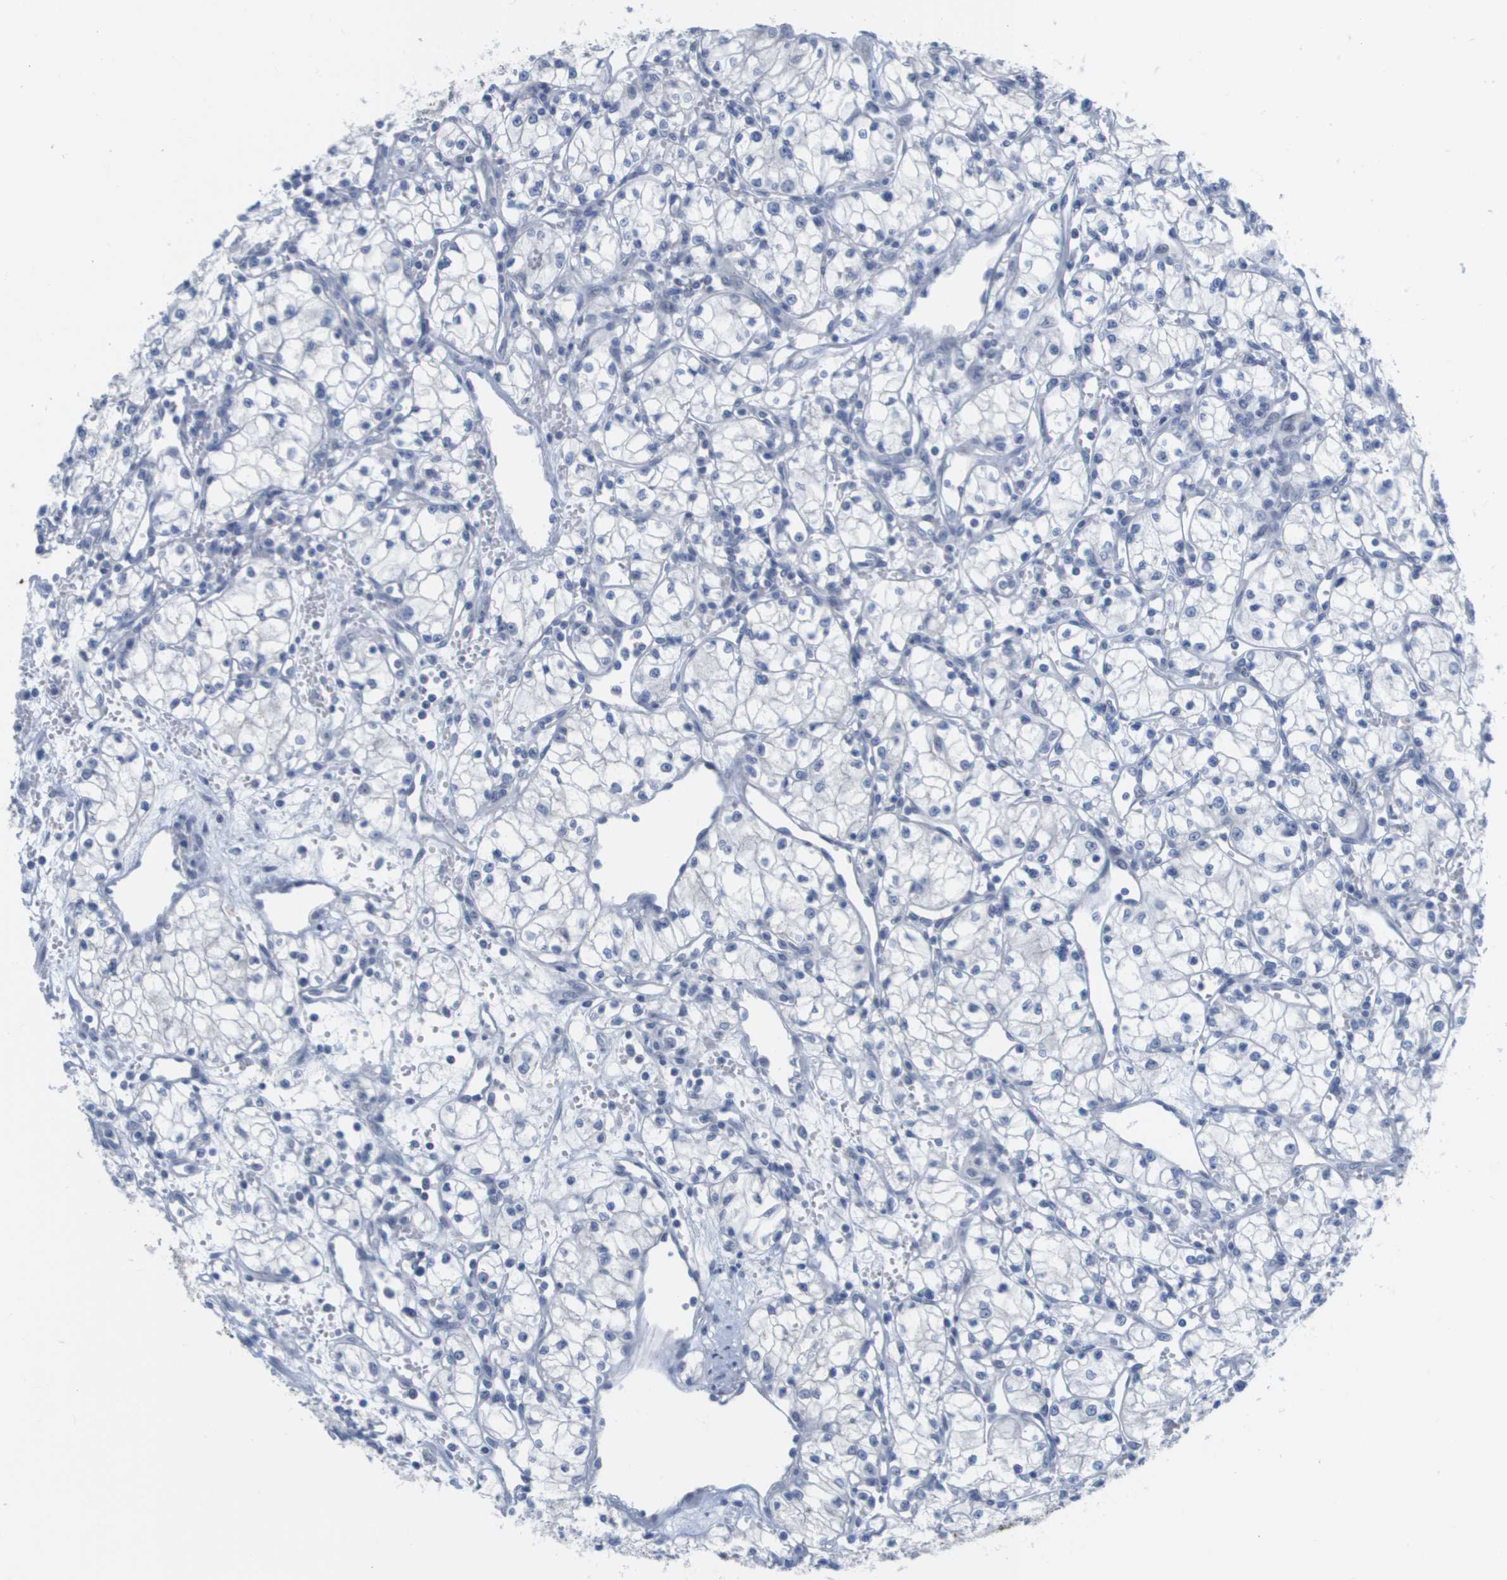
{"staining": {"intensity": "negative", "quantity": "none", "location": "none"}, "tissue": "renal cancer", "cell_type": "Tumor cells", "image_type": "cancer", "snomed": [{"axis": "morphology", "description": "Normal tissue, NOS"}, {"axis": "morphology", "description": "Adenocarcinoma, NOS"}, {"axis": "topography", "description": "Kidney"}], "caption": "Histopathology image shows no protein positivity in tumor cells of renal cancer (adenocarcinoma) tissue. (Immunohistochemistry, brightfield microscopy, high magnification).", "gene": "PDE4A", "patient": {"sex": "male", "age": 59}}